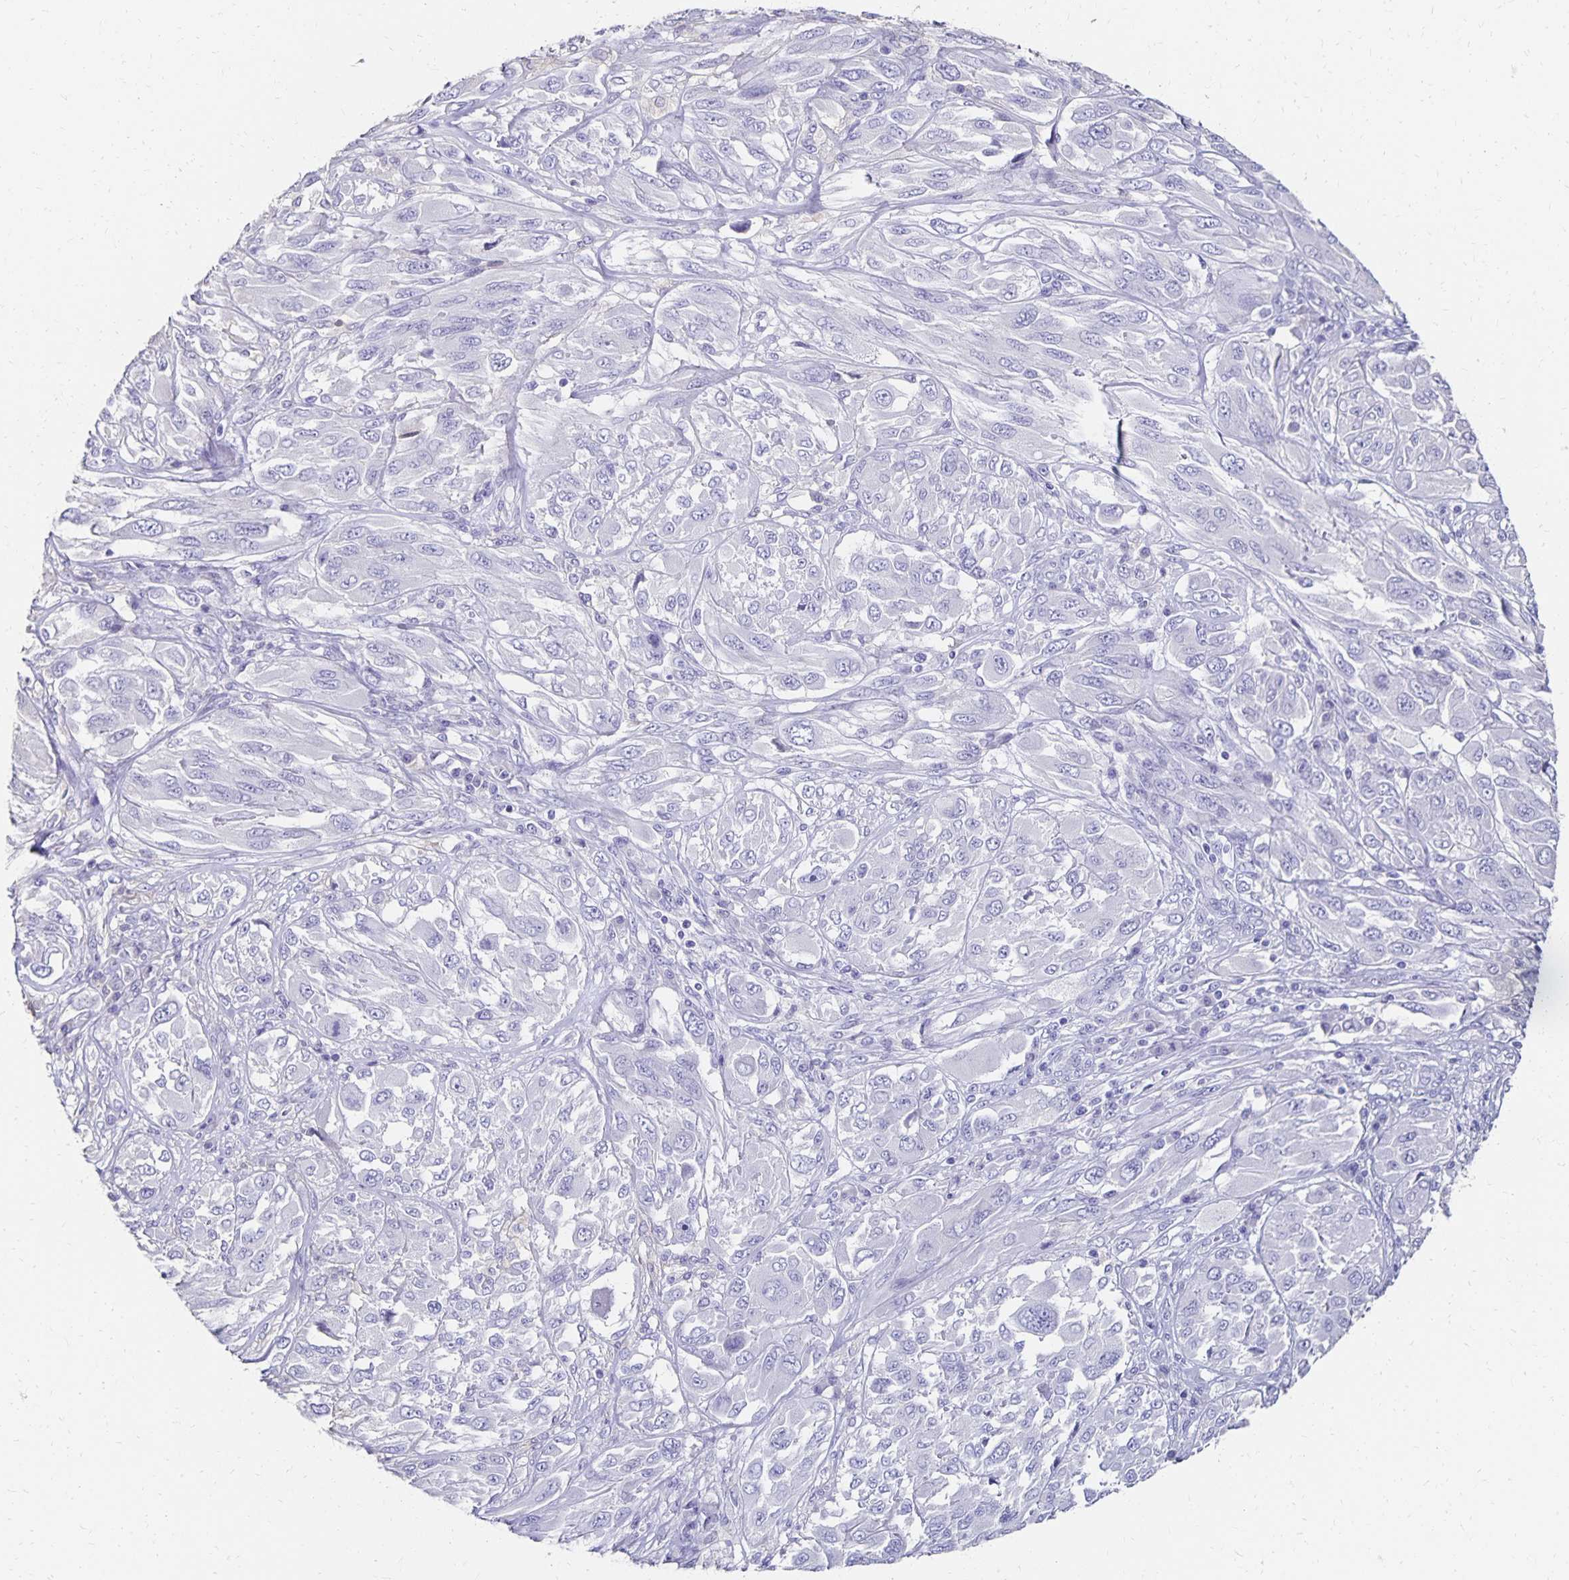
{"staining": {"intensity": "negative", "quantity": "none", "location": "none"}, "tissue": "melanoma", "cell_type": "Tumor cells", "image_type": "cancer", "snomed": [{"axis": "morphology", "description": "Malignant melanoma, NOS"}, {"axis": "topography", "description": "Skin"}], "caption": "Micrograph shows no protein positivity in tumor cells of melanoma tissue. (Stains: DAB (3,3'-diaminobenzidine) immunohistochemistry (IHC) with hematoxylin counter stain, Microscopy: brightfield microscopy at high magnification).", "gene": "DYNLT4", "patient": {"sex": "female", "age": 91}}